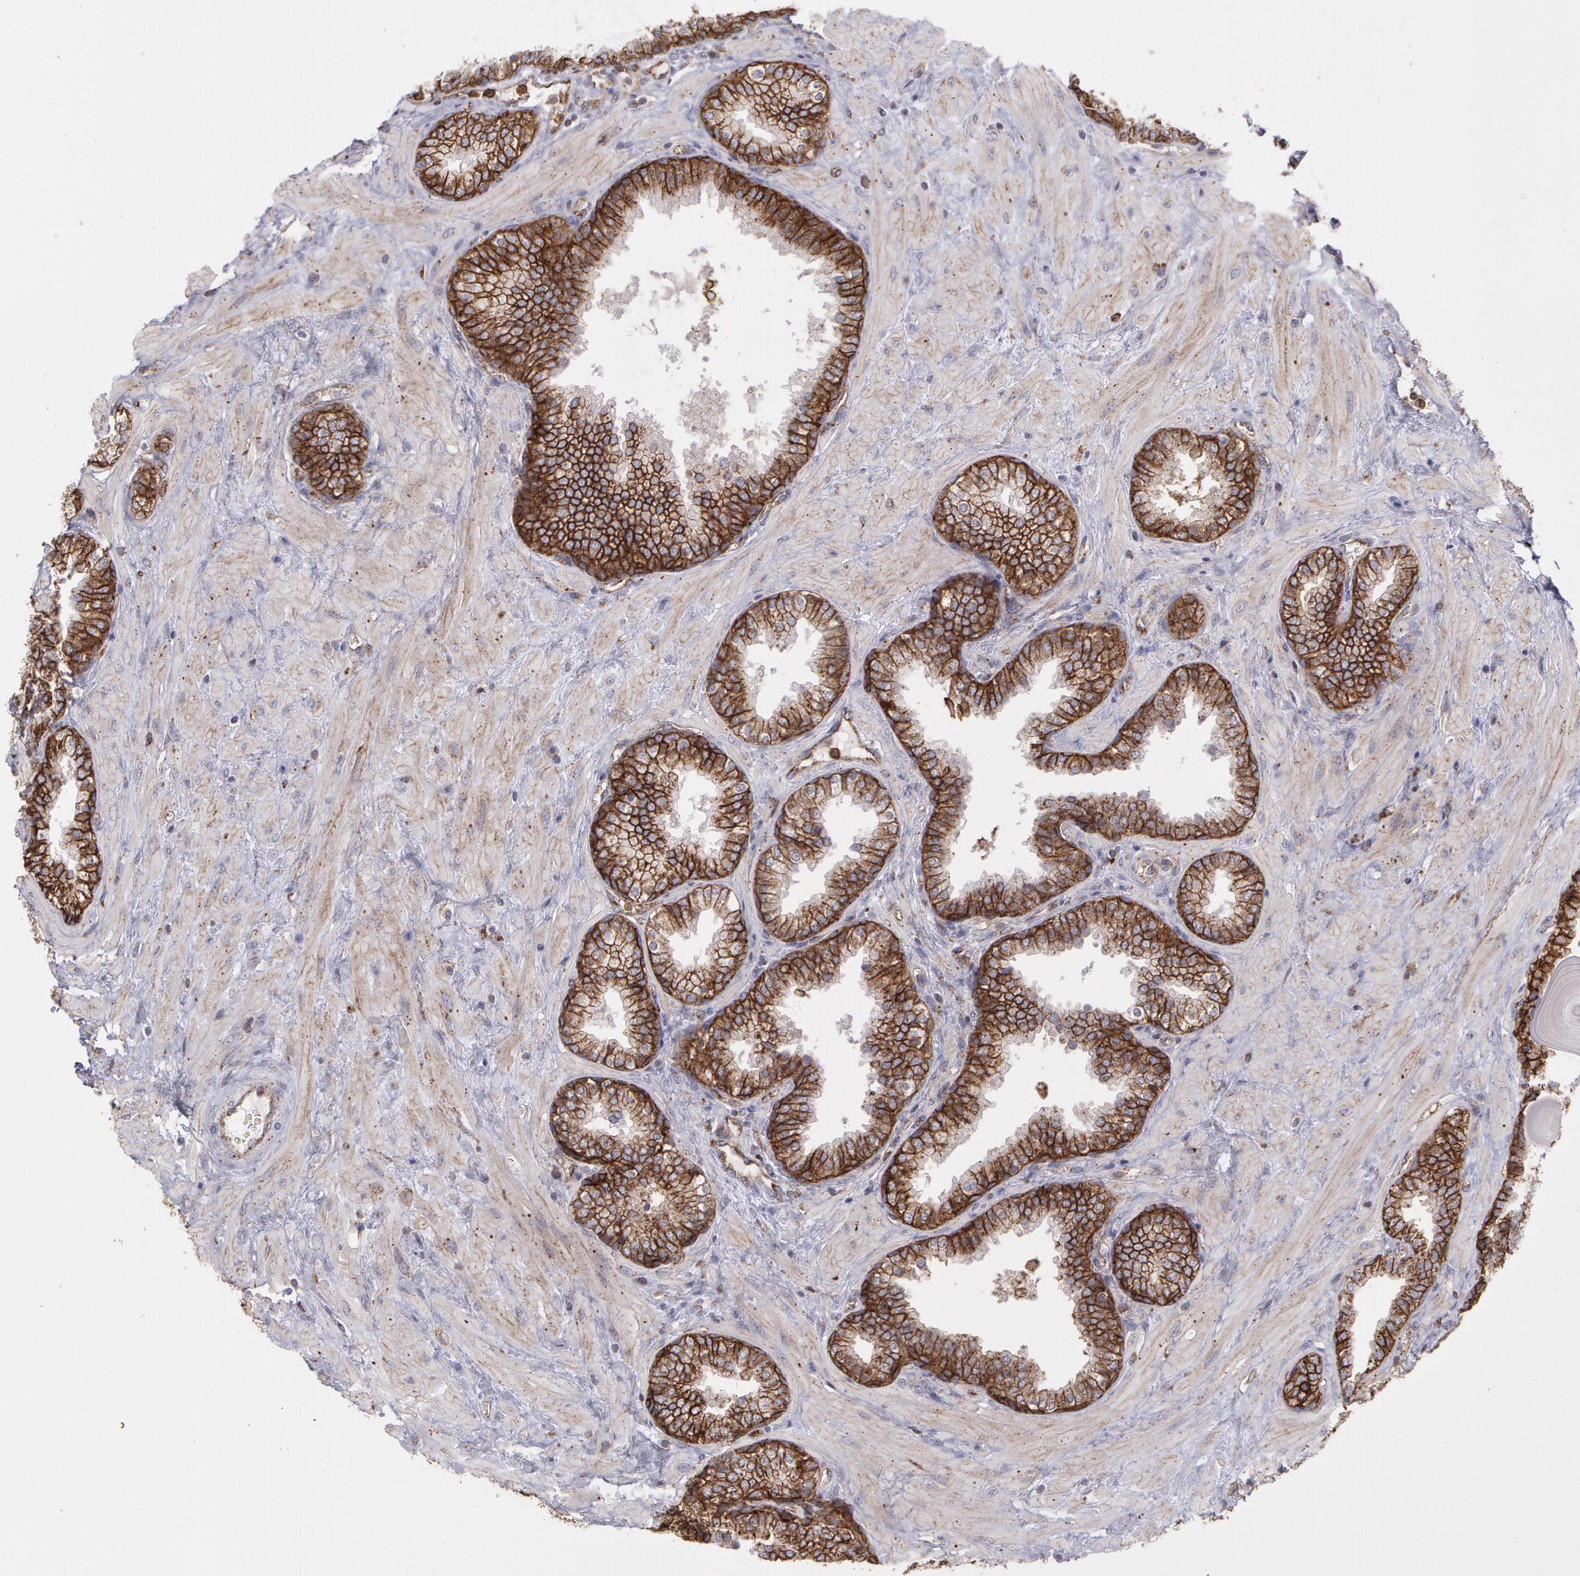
{"staining": {"intensity": "strong", "quantity": ">75%", "location": "cytoplasmic/membranous"}, "tissue": "prostate", "cell_type": "Glandular cells", "image_type": "normal", "snomed": [{"axis": "morphology", "description": "Normal tissue, NOS"}, {"axis": "topography", "description": "Prostate"}], "caption": "A micrograph of prostate stained for a protein exhibits strong cytoplasmic/membranous brown staining in glandular cells.", "gene": "FLOT2", "patient": {"sex": "male", "age": 51}}